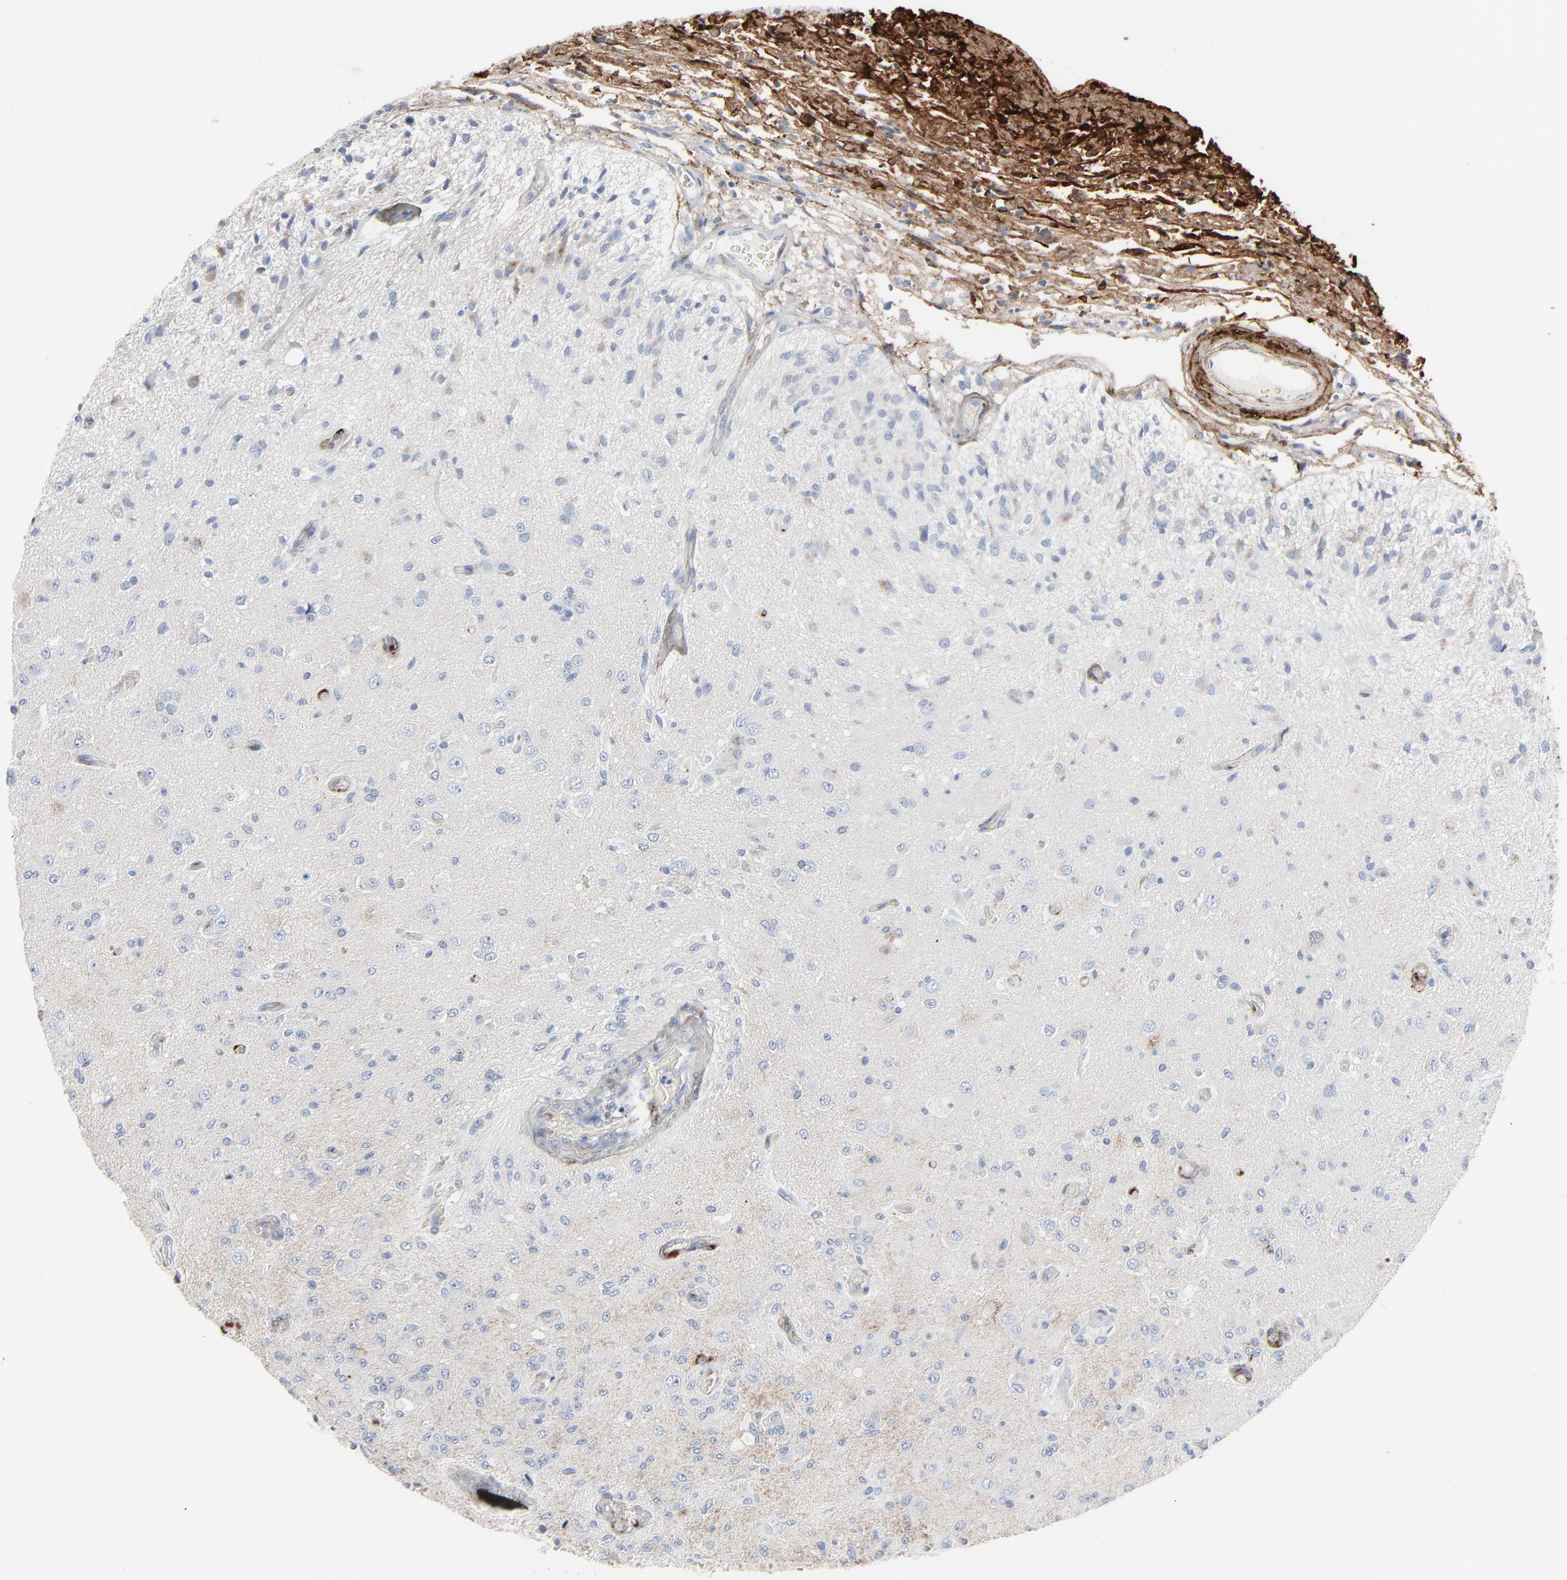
{"staining": {"intensity": "weak", "quantity": "<25%", "location": "cytoplasmic/membranous"}, "tissue": "glioma", "cell_type": "Tumor cells", "image_type": "cancer", "snomed": [{"axis": "morphology", "description": "Normal tissue, NOS"}, {"axis": "morphology", "description": "Glioma, malignant, High grade"}, {"axis": "topography", "description": "Cerebral cortex"}], "caption": "The image exhibits no staining of tumor cells in glioma. (DAB (3,3'-diaminobenzidine) immunohistochemistry (IHC) visualized using brightfield microscopy, high magnification).", "gene": "BGN", "patient": {"sex": "male", "age": 77}}